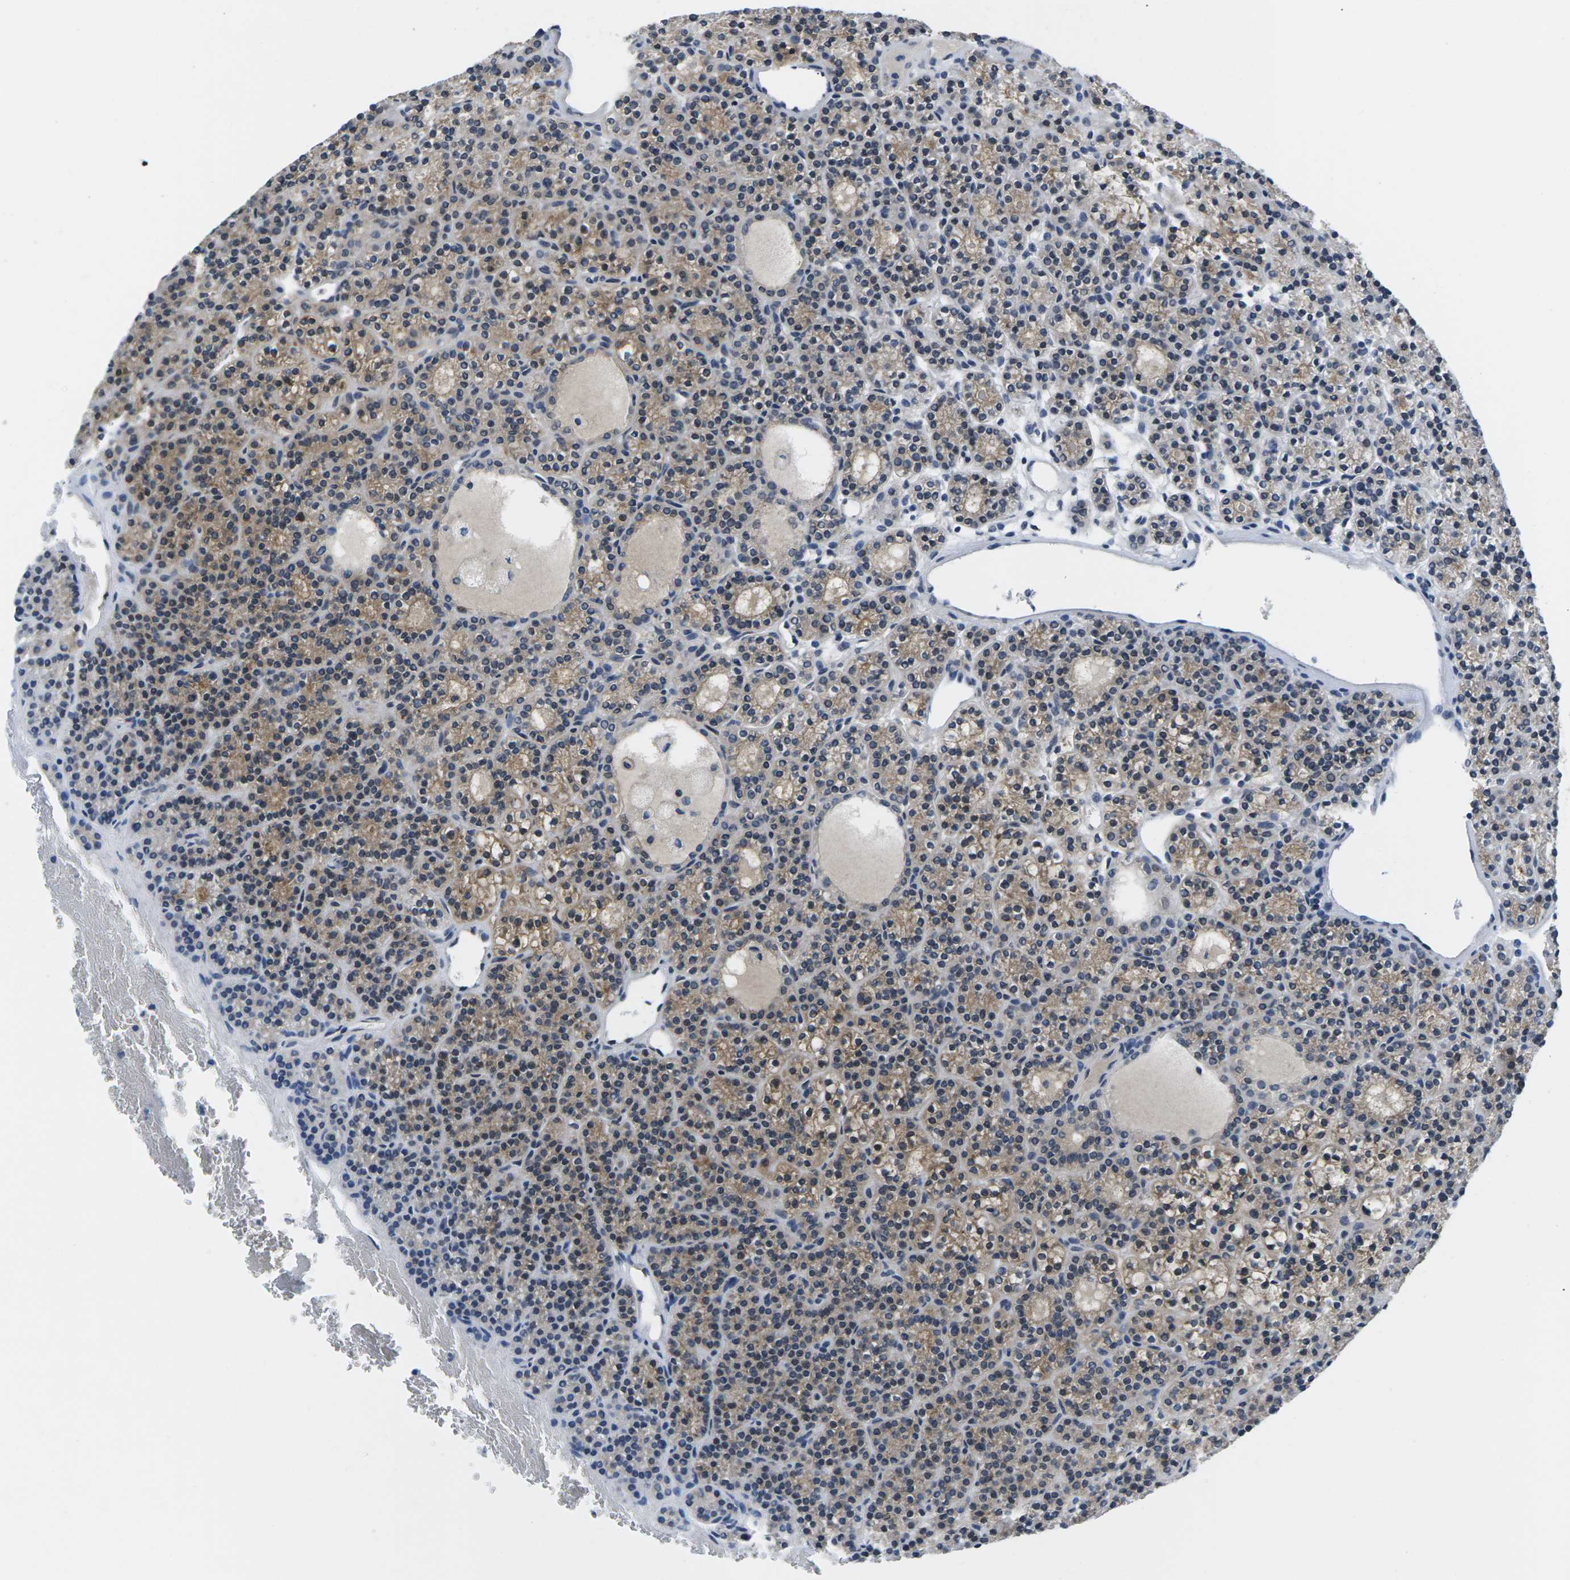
{"staining": {"intensity": "moderate", "quantity": "25%-75%", "location": "cytoplasmic/membranous,nuclear"}, "tissue": "parathyroid gland", "cell_type": "Glandular cells", "image_type": "normal", "snomed": [{"axis": "morphology", "description": "Normal tissue, NOS"}, {"axis": "morphology", "description": "Adenoma, NOS"}, {"axis": "topography", "description": "Parathyroid gland"}], "caption": "Protein staining shows moderate cytoplasmic/membranous,nuclear positivity in about 25%-75% of glandular cells in normal parathyroid gland.", "gene": "NSRP1", "patient": {"sex": "female", "age": 64}}